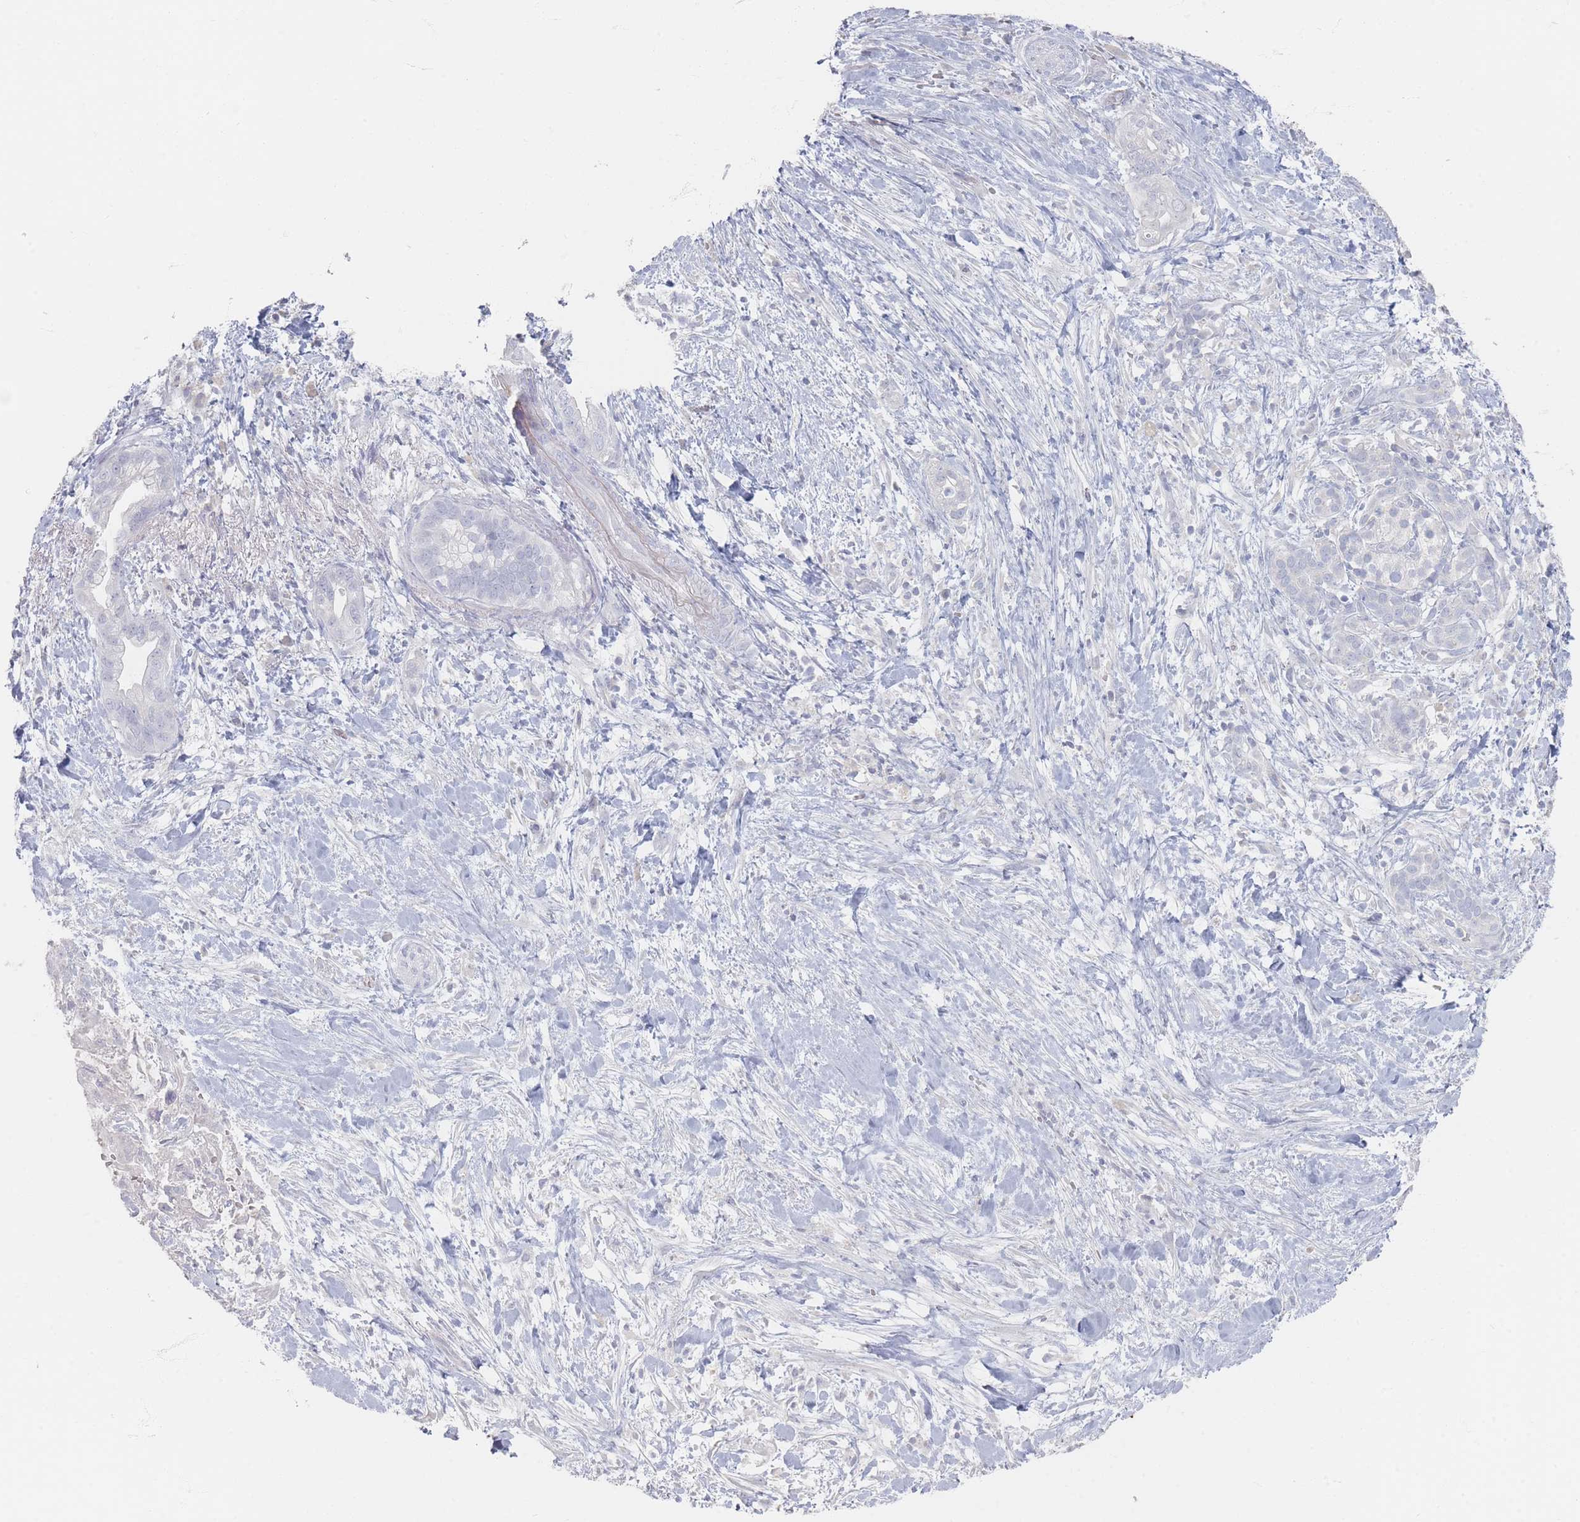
{"staining": {"intensity": "negative", "quantity": "none", "location": "none"}, "tissue": "pancreatic cancer", "cell_type": "Tumor cells", "image_type": "cancer", "snomed": [{"axis": "morphology", "description": "Adenocarcinoma, NOS"}, {"axis": "topography", "description": "Pancreas"}], "caption": "Protein analysis of pancreatic cancer shows no significant positivity in tumor cells.", "gene": "CD37", "patient": {"sex": "male", "age": 44}}